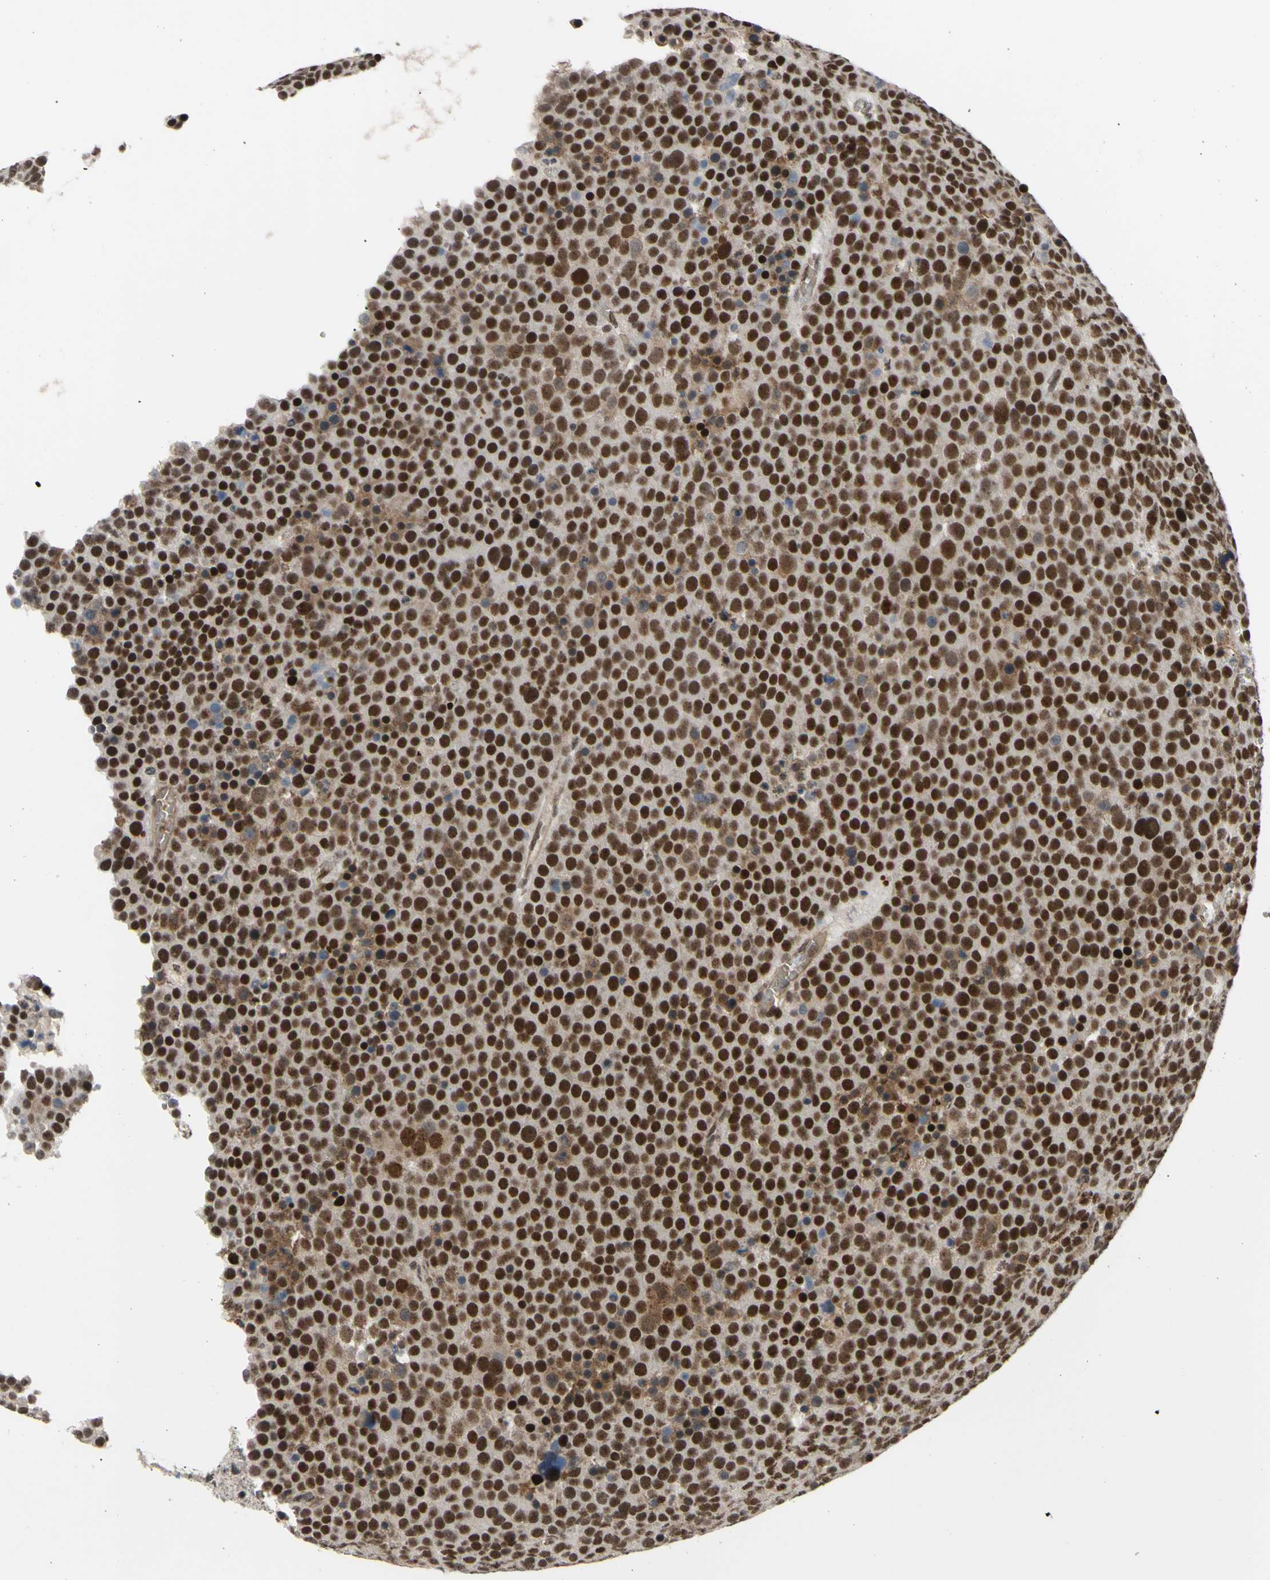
{"staining": {"intensity": "strong", "quantity": ">75%", "location": "nuclear"}, "tissue": "testis cancer", "cell_type": "Tumor cells", "image_type": "cancer", "snomed": [{"axis": "morphology", "description": "Seminoma, NOS"}, {"axis": "topography", "description": "Testis"}], "caption": "Immunohistochemistry (IHC) image of human testis cancer (seminoma) stained for a protein (brown), which exhibits high levels of strong nuclear expression in approximately >75% of tumor cells.", "gene": "THAP12", "patient": {"sex": "male", "age": 71}}